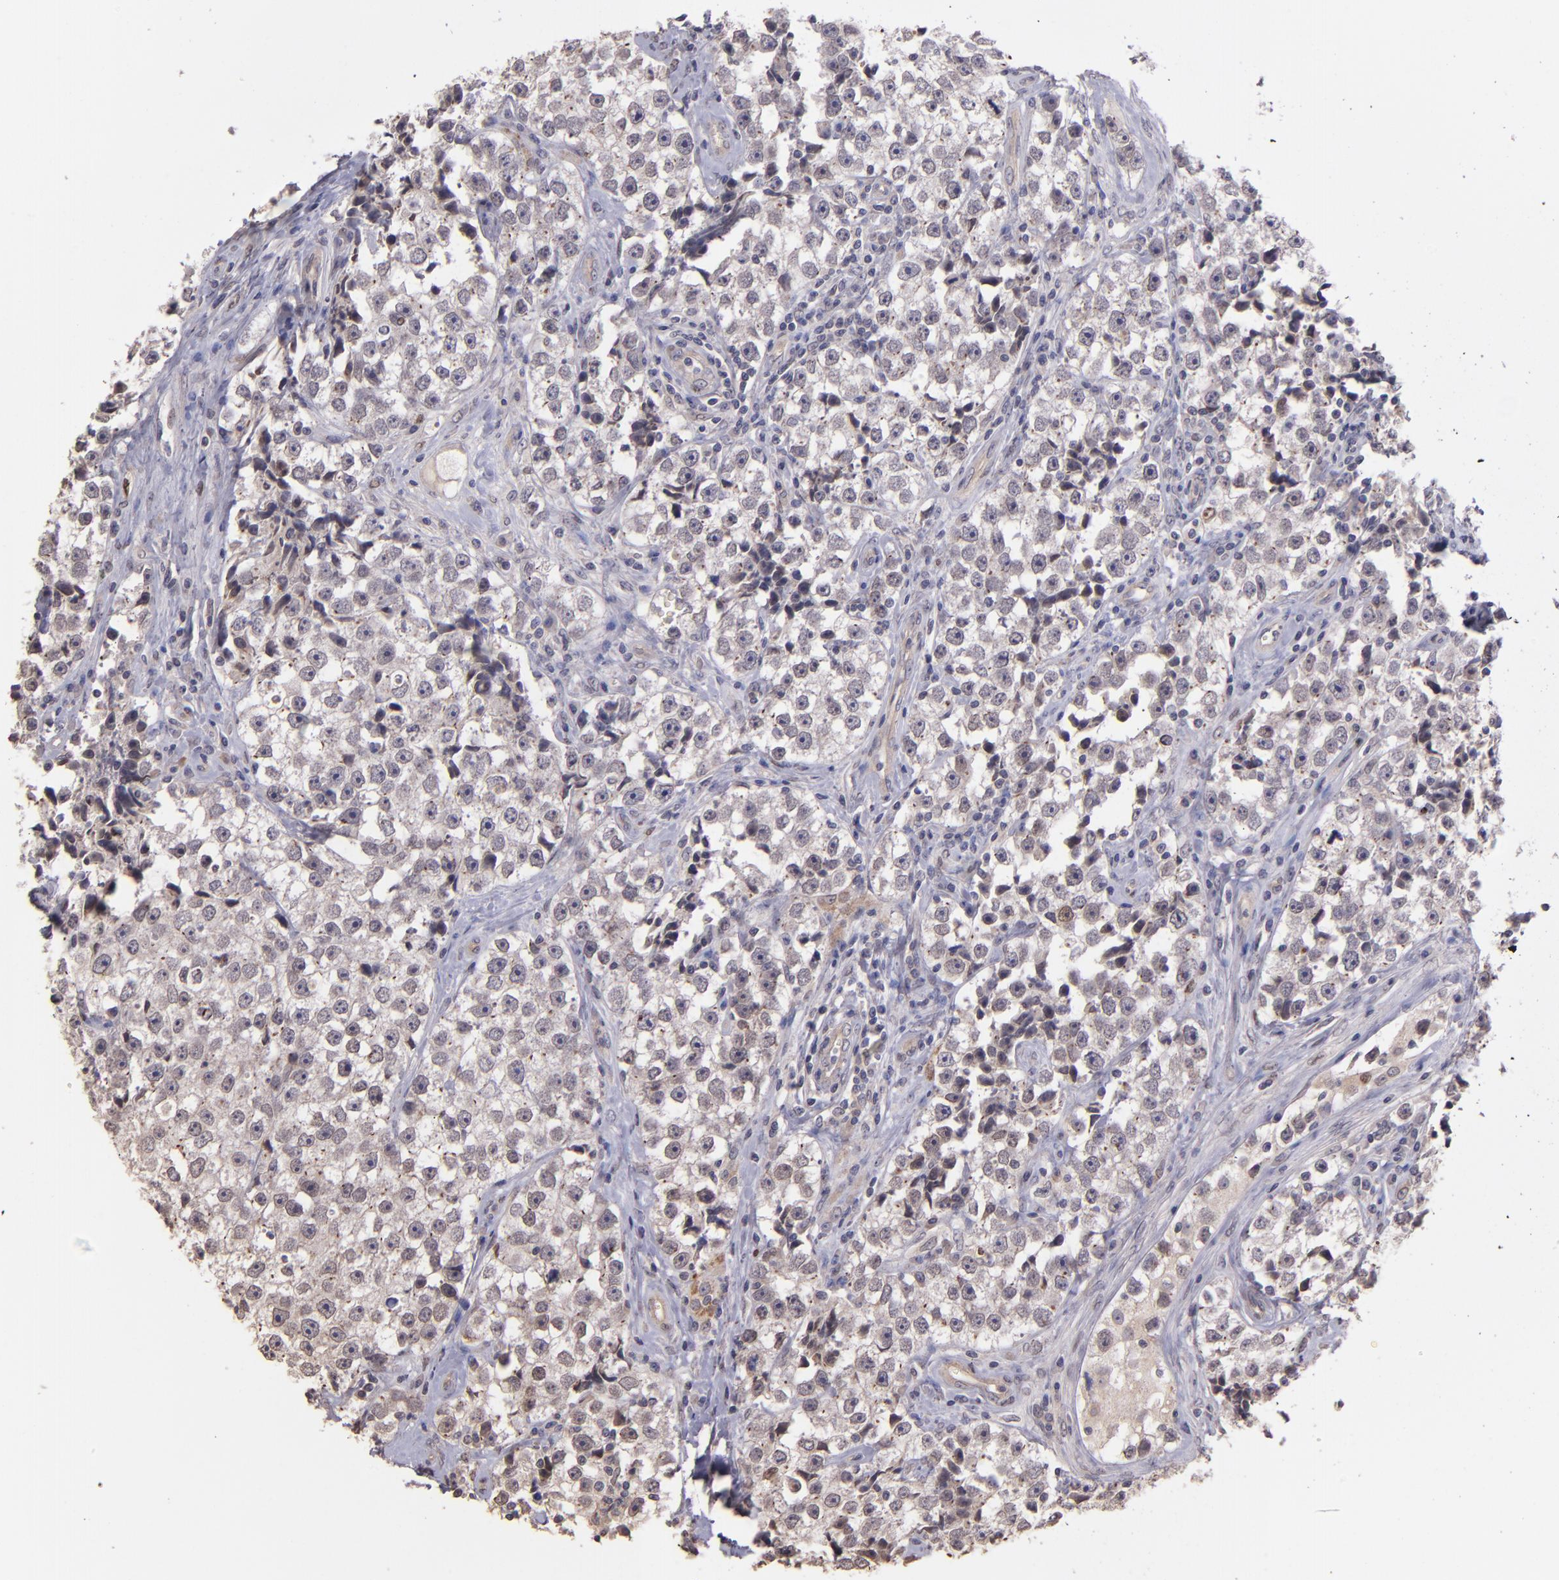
{"staining": {"intensity": "weak", "quantity": "25%-75%", "location": "nuclear"}, "tissue": "testis cancer", "cell_type": "Tumor cells", "image_type": "cancer", "snomed": [{"axis": "morphology", "description": "Seminoma, NOS"}, {"axis": "topography", "description": "Testis"}], "caption": "A brown stain highlights weak nuclear positivity of a protein in human seminoma (testis) tumor cells. Immunohistochemistry stains the protein of interest in brown and the nuclei are stained blue.", "gene": "NUP62CL", "patient": {"sex": "male", "age": 32}}